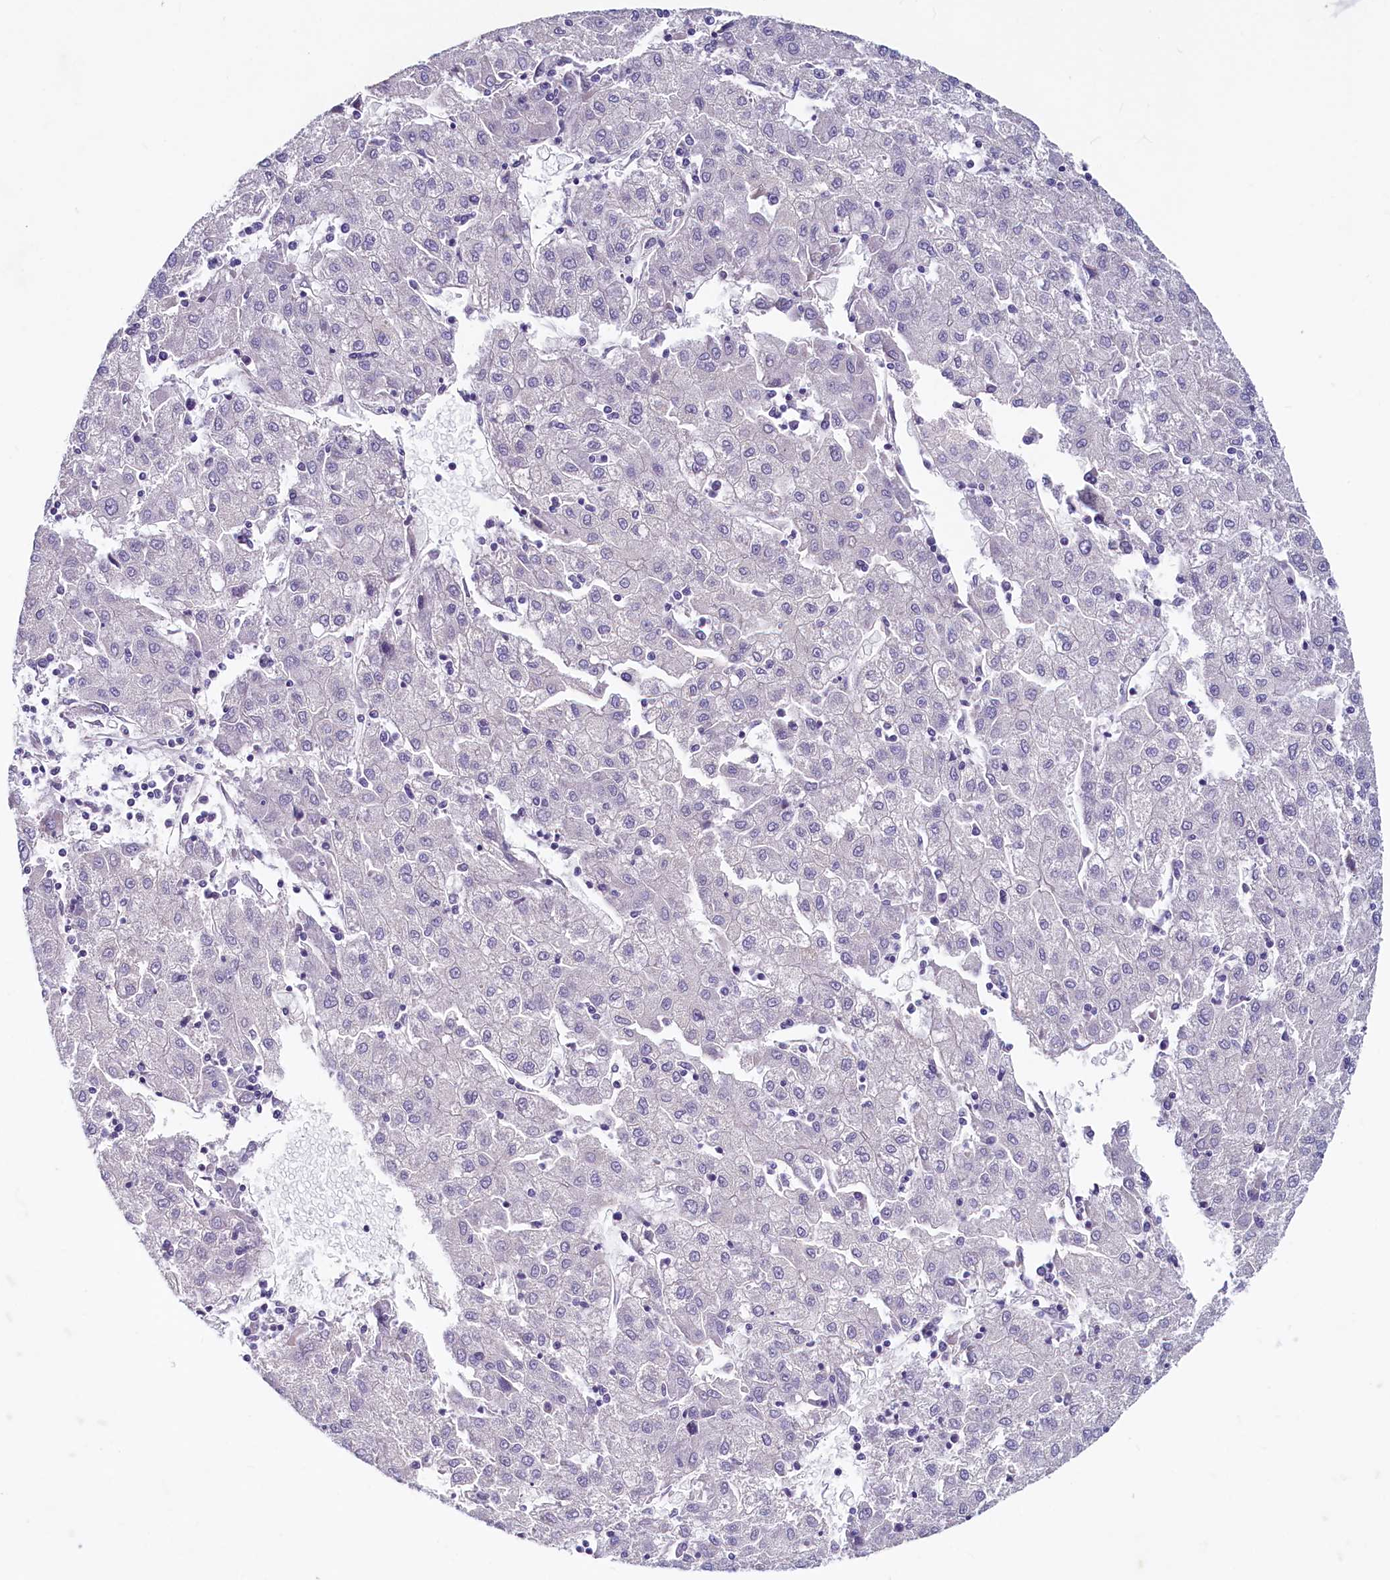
{"staining": {"intensity": "negative", "quantity": "none", "location": "none"}, "tissue": "liver cancer", "cell_type": "Tumor cells", "image_type": "cancer", "snomed": [{"axis": "morphology", "description": "Carcinoma, Hepatocellular, NOS"}, {"axis": "topography", "description": "Liver"}], "caption": "Liver hepatocellular carcinoma stained for a protein using immunohistochemistry exhibits no expression tumor cells.", "gene": "INSC", "patient": {"sex": "male", "age": 72}}